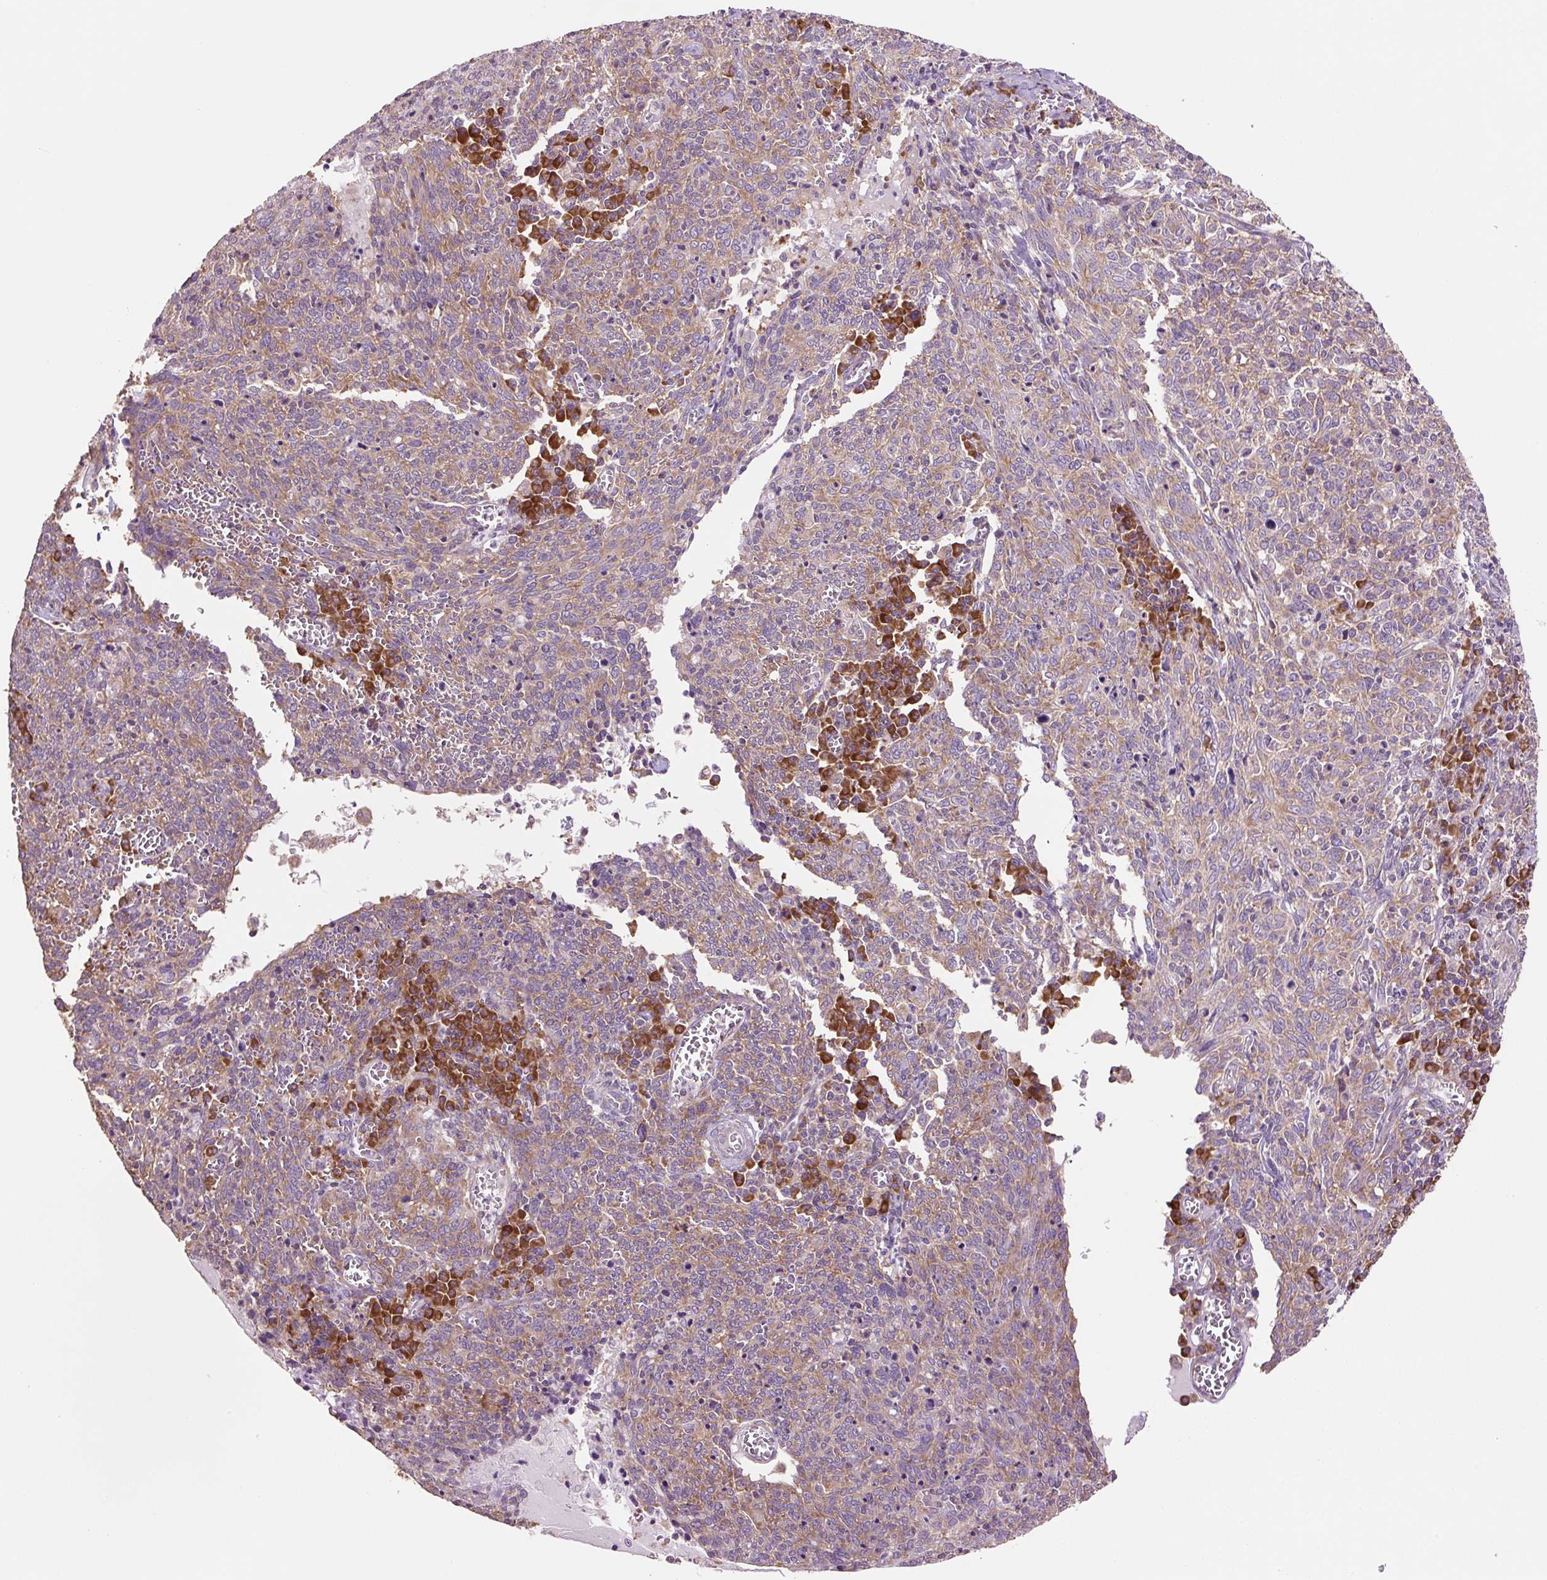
{"staining": {"intensity": "weak", "quantity": ">75%", "location": "cytoplasmic/membranous"}, "tissue": "cervical cancer", "cell_type": "Tumor cells", "image_type": "cancer", "snomed": [{"axis": "morphology", "description": "Squamous cell carcinoma, NOS"}, {"axis": "topography", "description": "Cervix"}], "caption": "Tumor cells reveal weak cytoplasmic/membranous staining in about >75% of cells in cervical squamous cell carcinoma.", "gene": "RPS23", "patient": {"sex": "female", "age": 46}}